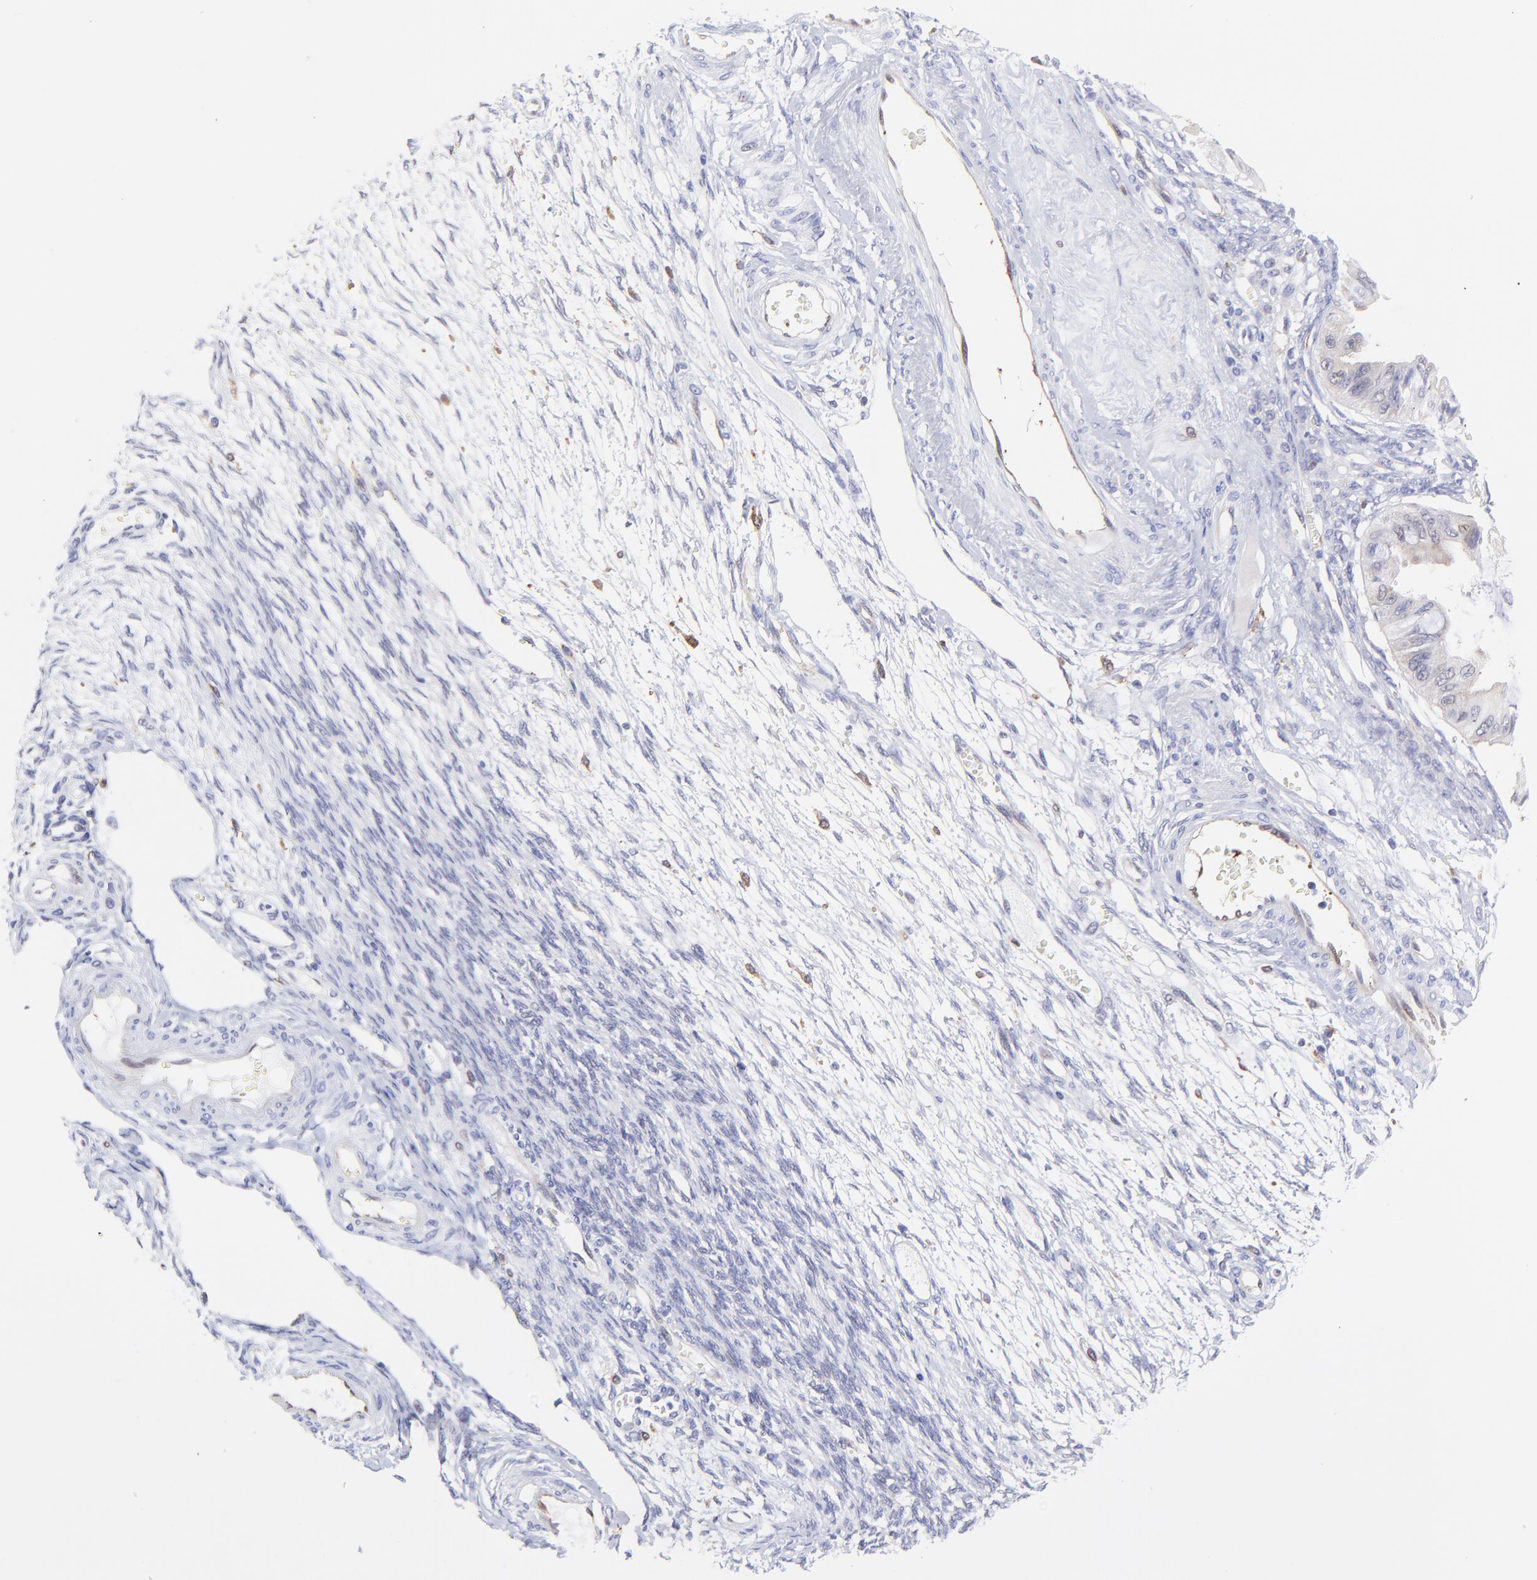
{"staining": {"intensity": "negative", "quantity": "none", "location": "none"}, "tissue": "ovarian cancer", "cell_type": "Tumor cells", "image_type": "cancer", "snomed": [{"axis": "morphology", "description": "Cystadenocarcinoma, mucinous, NOS"}, {"axis": "topography", "description": "Ovary"}], "caption": "Image shows no protein expression in tumor cells of ovarian cancer (mucinous cystadenocarcinoma) tissue.", "gene": "HYAL1", "patient": {"sex": "female", "age": 57}}